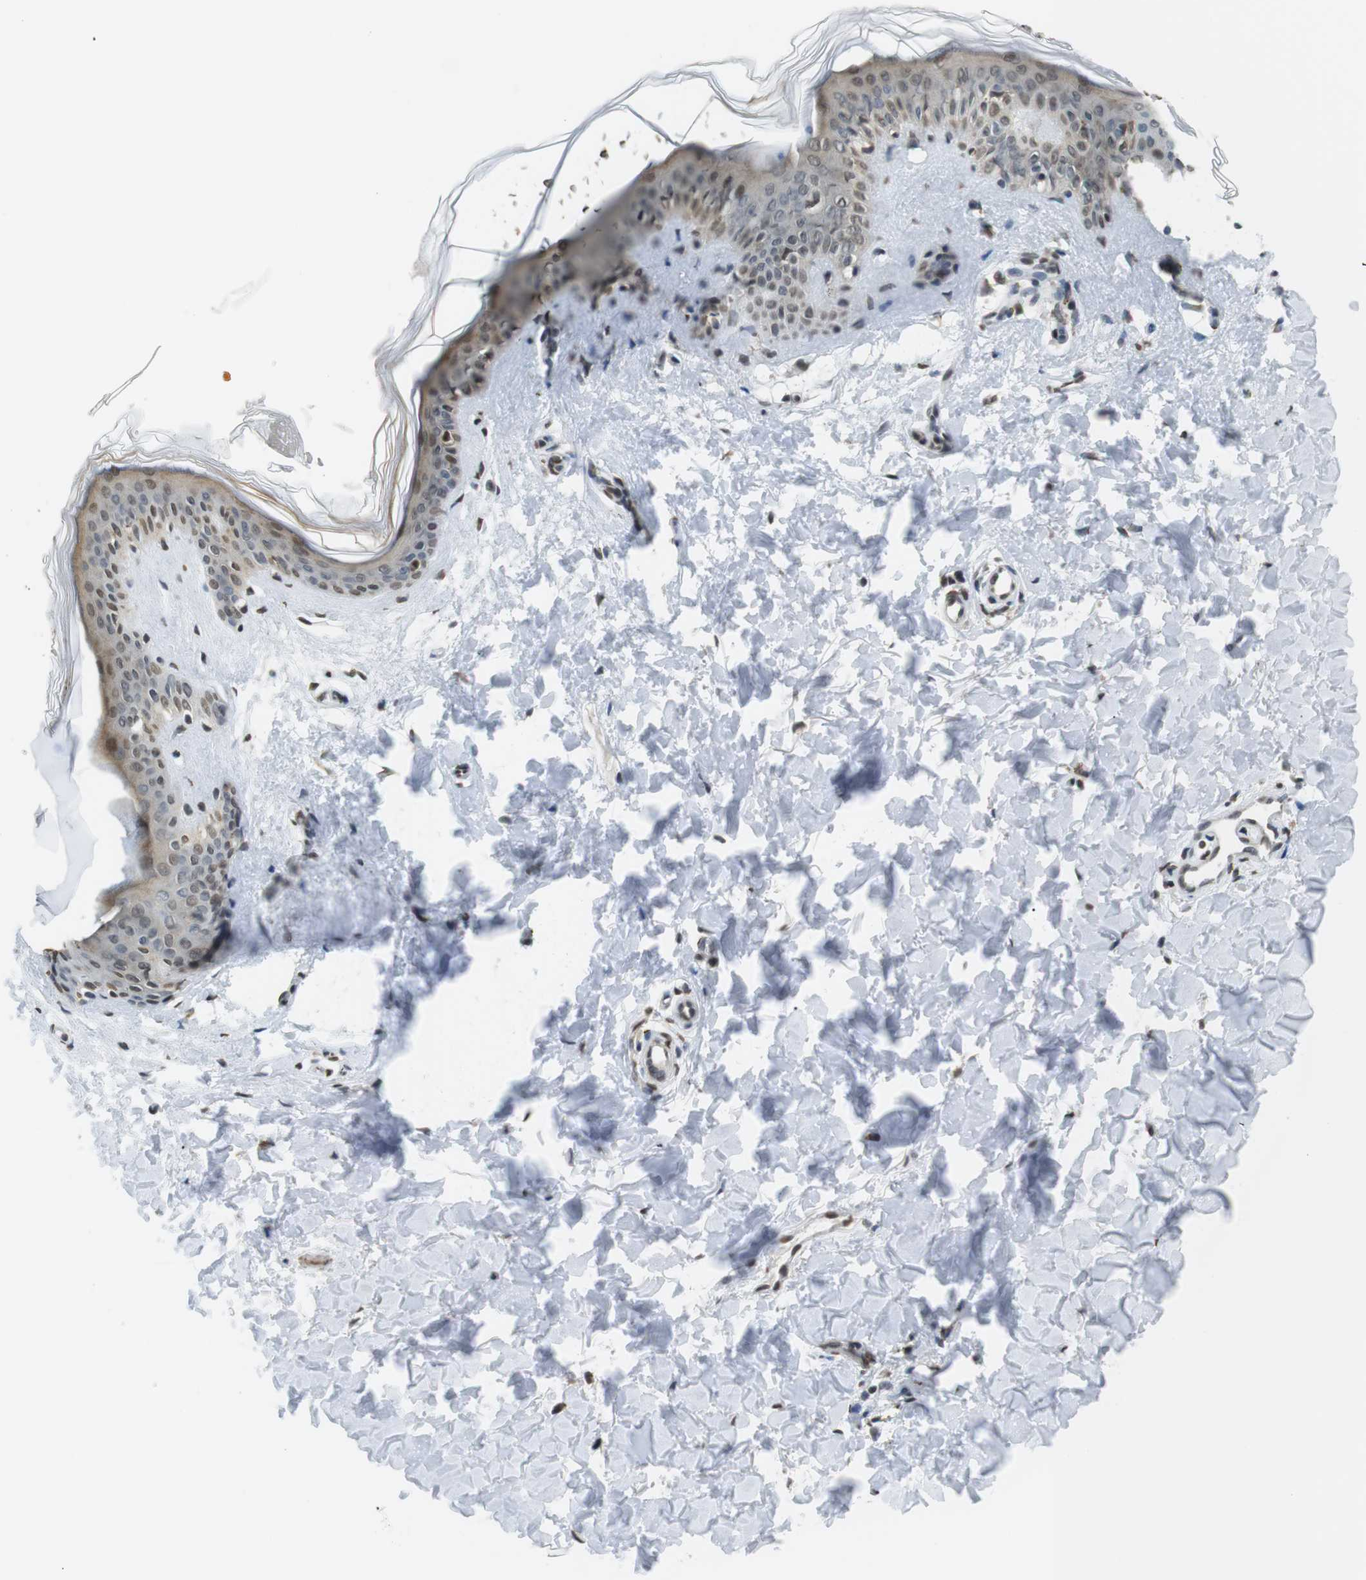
{"staining": {"intensity": "weak", "quantity": ">75%", "location": "nuclear"}, "tissue": "skin", "cell_type": "Fibroblasts", "image_type": "normal", "snomed": [{"axis": "morphology", "description": "Normal tissue, NOS"}, {"axis": "topography", "description": "Skin"}], "caption": "This image shows IHC staining of unremarkable skin, with low weak nuclear expression in about >75% of fibroblasts.", "gene": "USP7", "patient": {"sex": "female", "age": 41}}